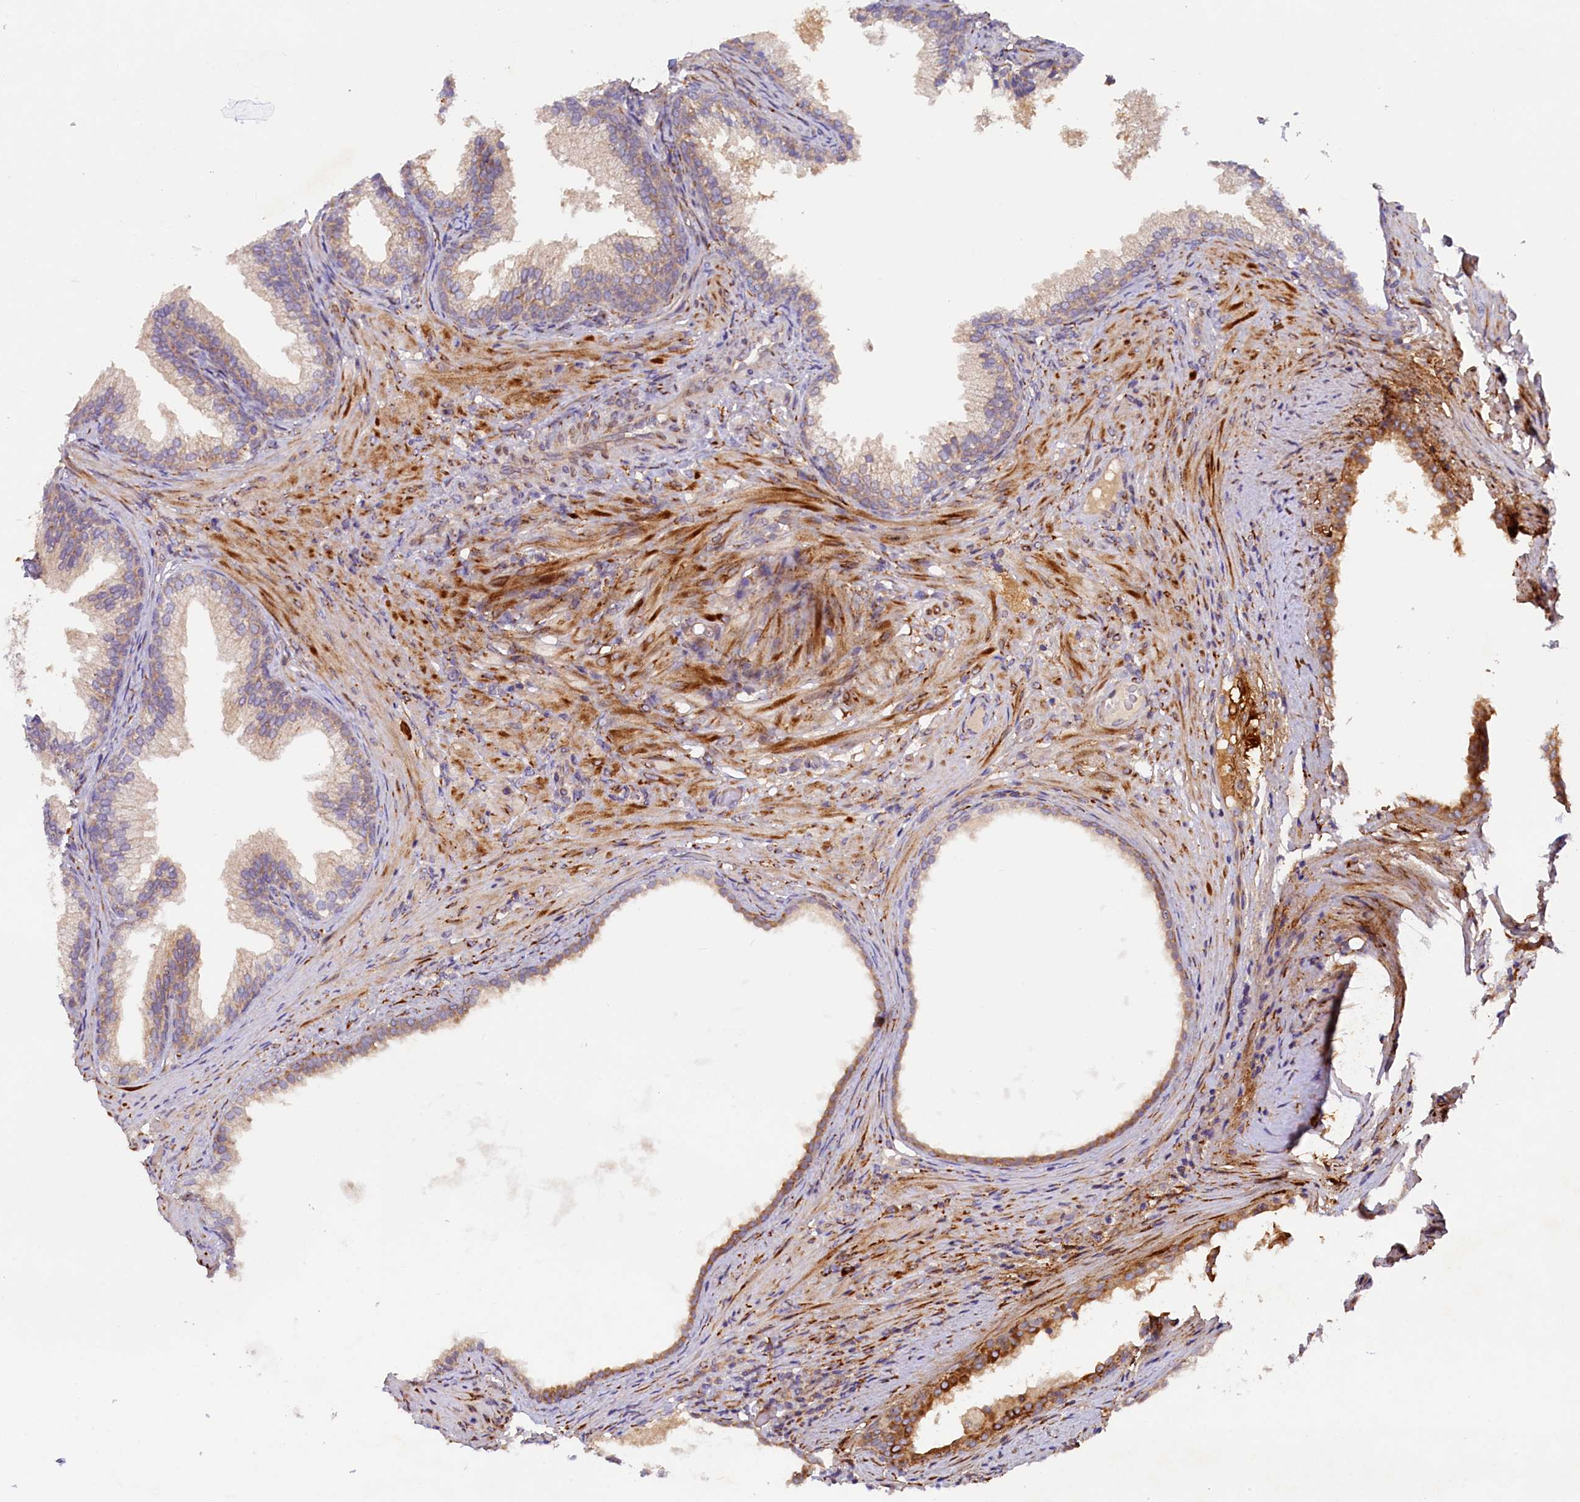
{"staining": {"intensity": "moderate", "quantity": "25%-75%", "location": "cytoplasmic/membranous"}, "tissue": "prostate", "cell_type": "Glandular cells", "image_type": "normal", "snomed": [{"axis": "morphology", "description": "Normal tissue, NOS"}, {"axis": "topography", "description": "Prostate"}], "caption": "Glandular cells demonstrate medium levels of moderate cytoplasmic/membranous staining in approximately 25%-75% of cells in benign human prostate. The staining was performed using DAB (3,3'-diaminobenzidine), with brown indicating positive protein expression. Nuclei are stained blue with hematoxylin.", "gene": "SSC5D", "patient": {"sex": "male", "age": 76}}